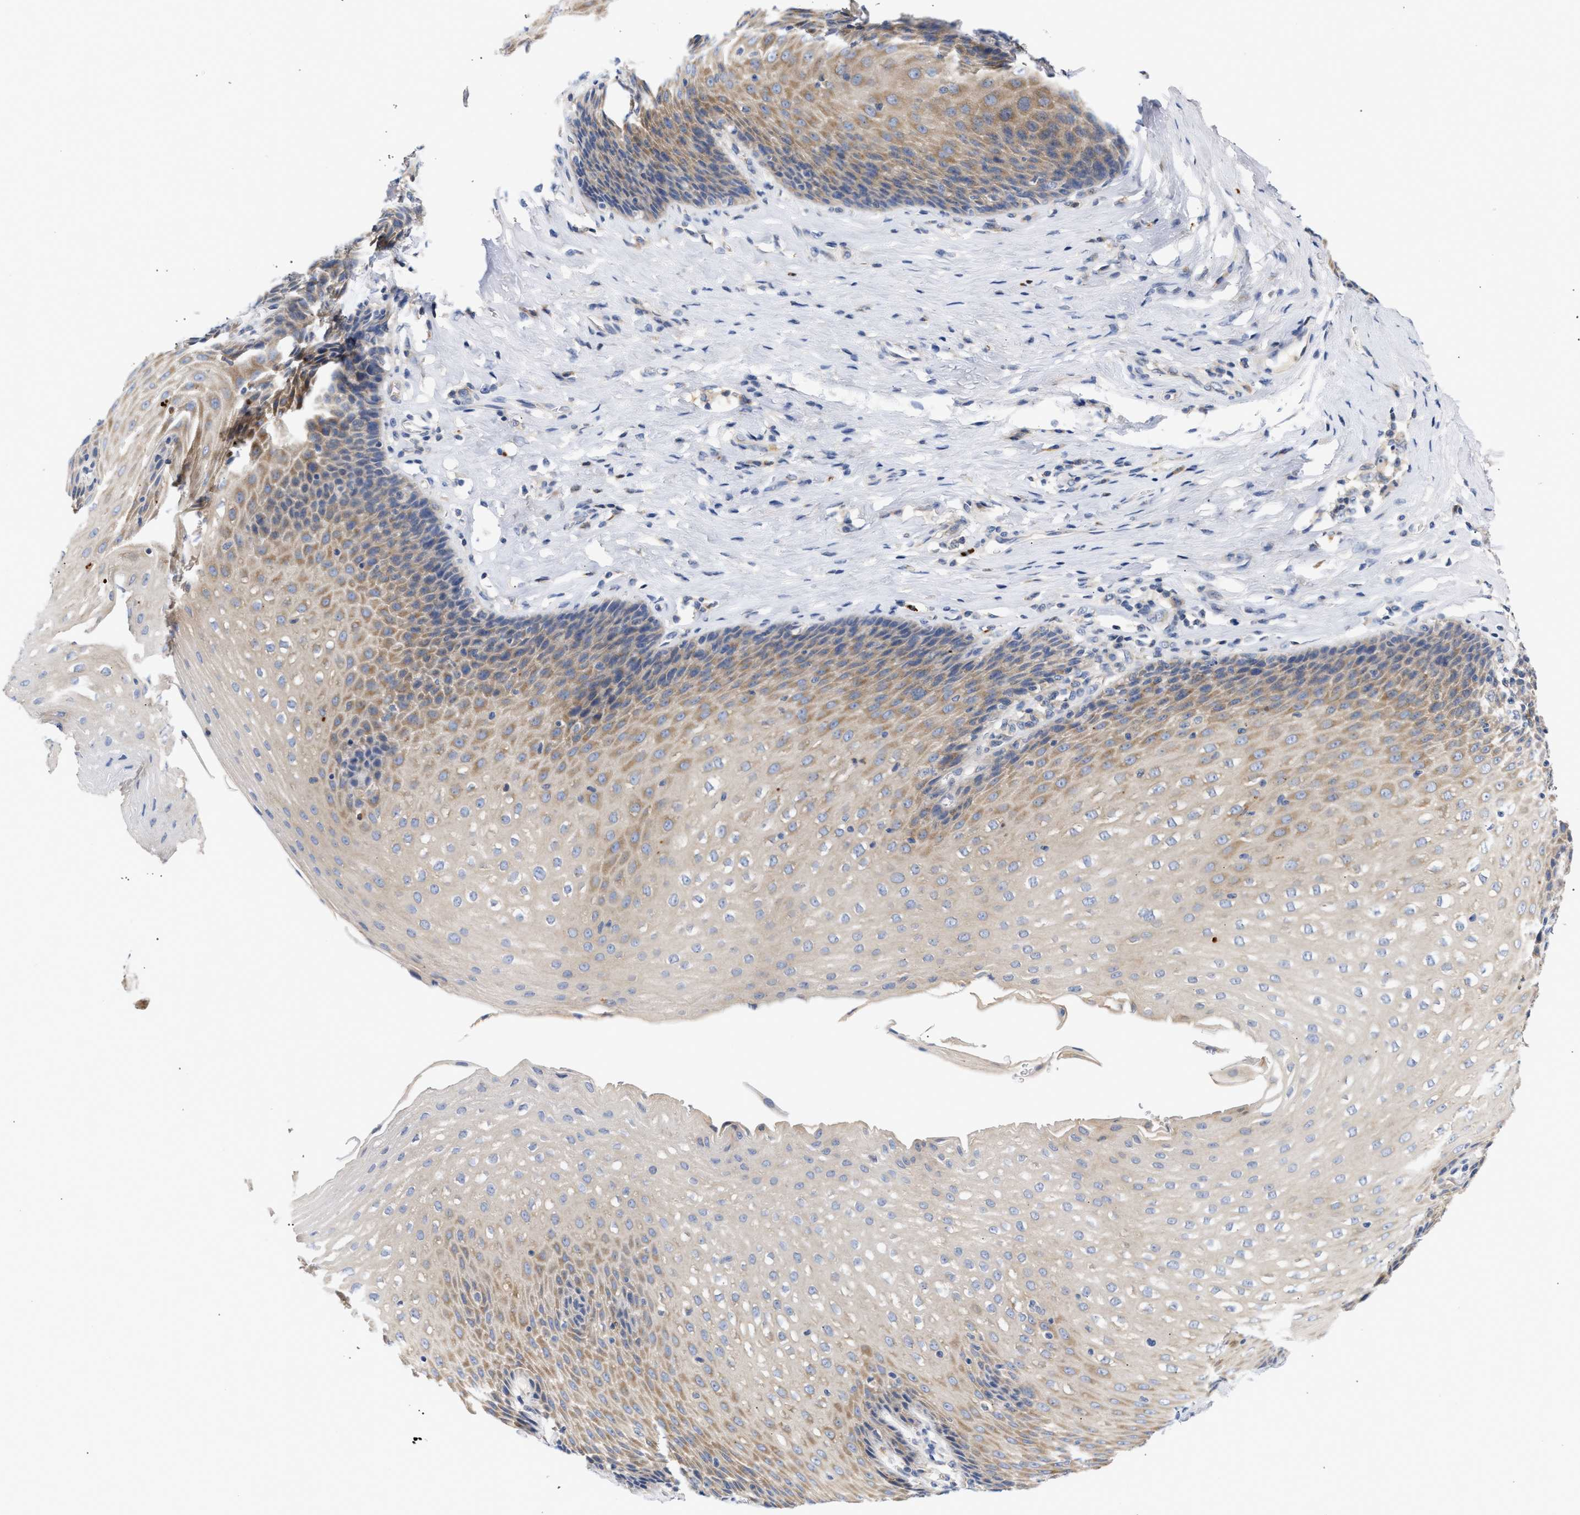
{"staining": {"intensity": "moderate", "quantity": ">75%", "location": "cytoplasmic/membranous"}, "tissue": "esophagus", "cell_type": "Squamous epithelial cells", "image_type": "normal", "snomed": [{"axis": "morphology", "description": "Normal tissue, NOS"}, {"axis": "topography", "description": "Esophagus"}], "caption": "Protein expression analysis of normal esophagus reveals moderate cytoplasmic/membranous expression in approximately >75% of squamous epithelial cells. The staining was performed using DAB to visualize the protein expression in brown, while the nuclei were stained in blue with hematoxylin (Magnification: 20x).", "gene": "TRIM50", "patient": {"sex": "female", "age": 61}}